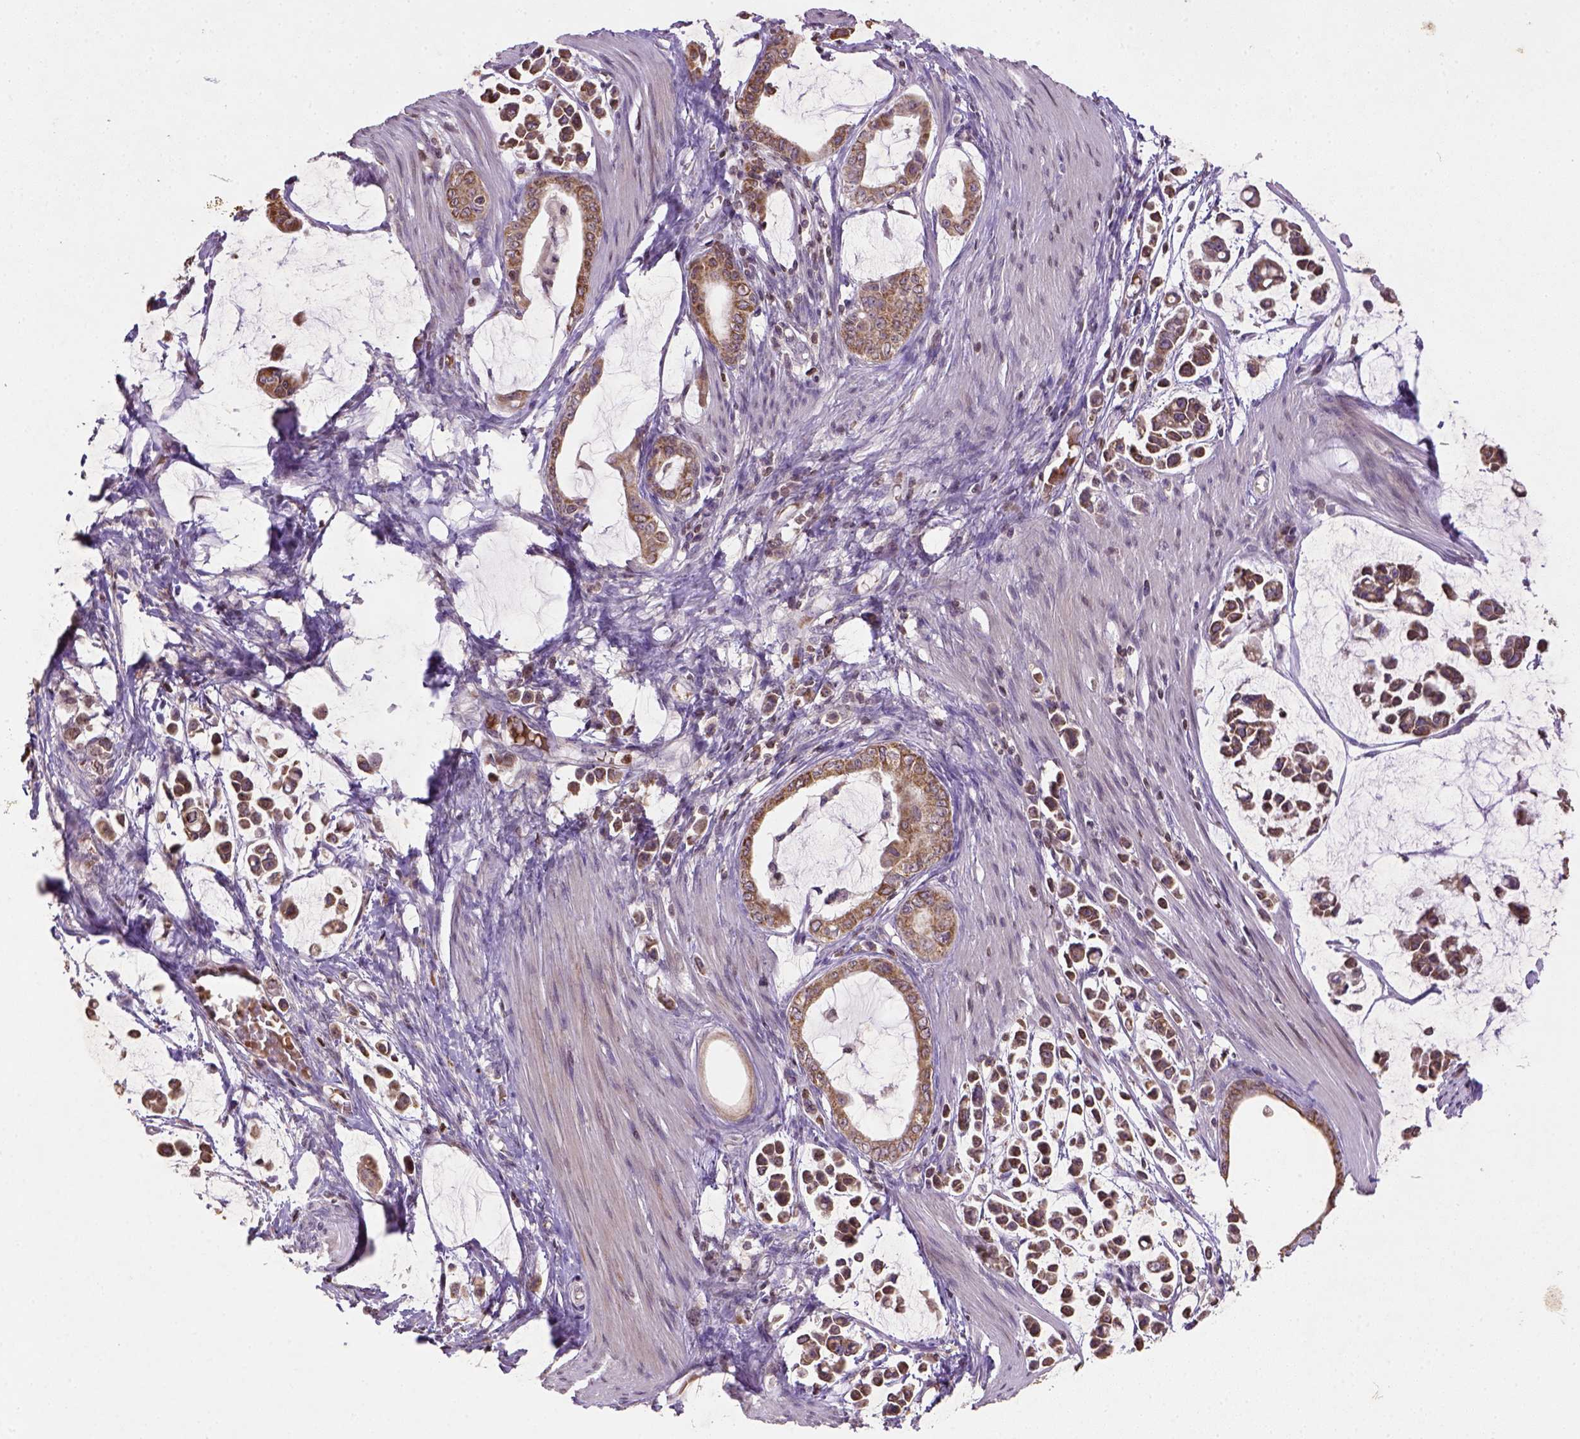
{"staining": {"intensity": "moderate", "quantity": ">75%", "location": "cytoplasmic/membranous"}, "tissue": "stomach cancer", "cell_type": "Tumor cells", "image_type": "cancer", "snomed": [{"axis": "morphology", "description": "Adenocarcinoma, NOS"}, {"axis": "topography", "description": "Stomach"}], "caption": "IHC histopathology image of stomach cancer (adenocarcinoma) stained for a protein (brown), which exhibits medium levels of moderate cytoplasmic/membranous expression in about >75% of tumor cells.", "gene": "NUDT3", "patient": {"sex": "male", "age": 82}}